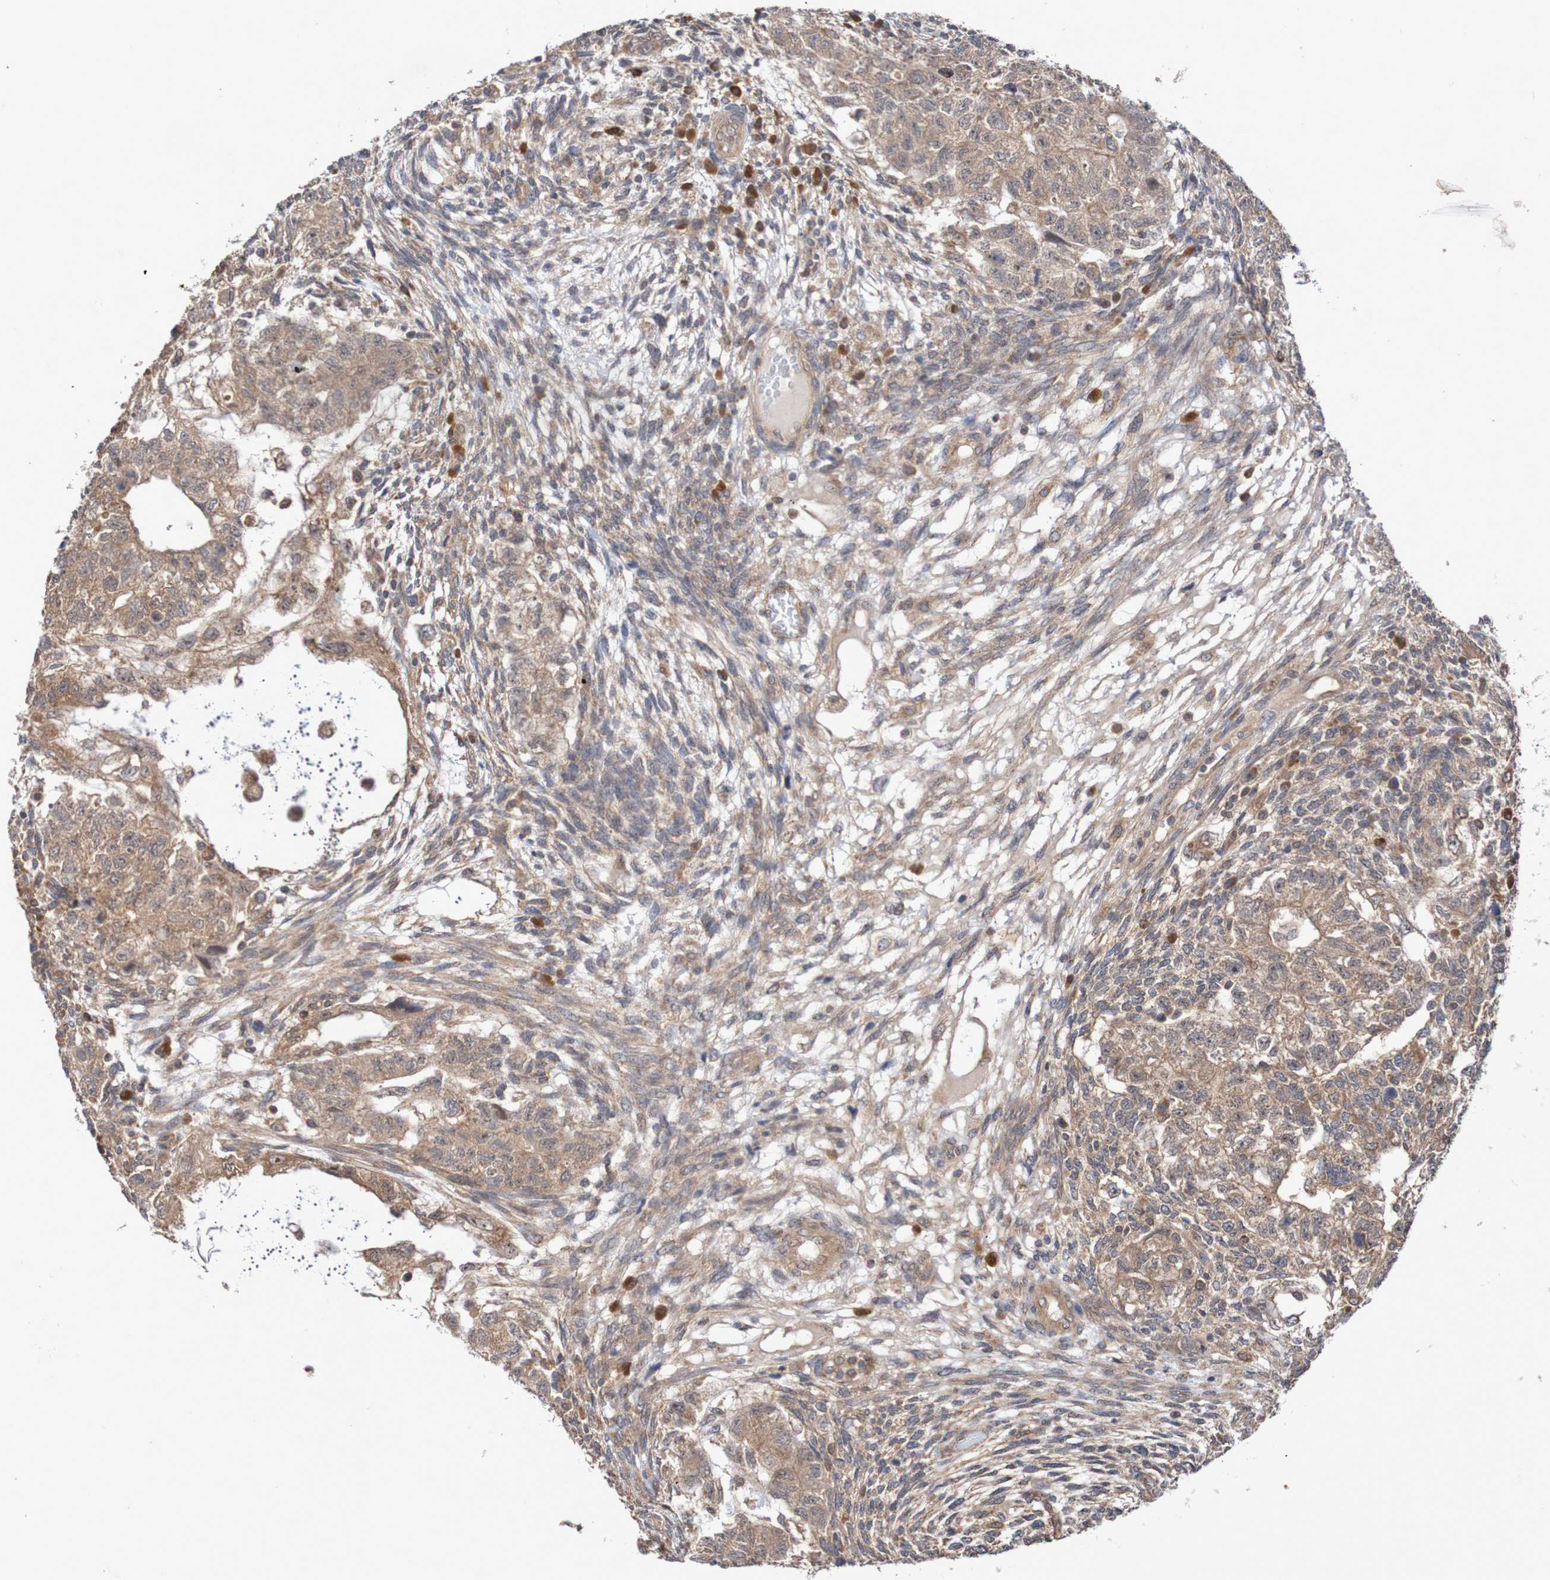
{"staining": {"intensity": "moderate", "quantity": ">75%", "location": "cytoplasmic/membranous"}, "tissue": "testis cancer", "cell_type": "Tumor cells", "image_type": "cancer", "snomed": [{"axis": "morphology", "description": "Normal tissue, NOS"}, {"axis": "morphology", "description": "Carcinoma, Embryonal, NOS"}, {"axis": "topography", "description": "Testis"}], "caption": "Immunohistochemical staining of human embryonal carcinoma (testis) demonstrates medium levels of moderate cytoplasmic/membranous protein staining in about >75% of tumor cells.", "gene": "PHPT1", "patient": {"sex": "male", "age": 36}}